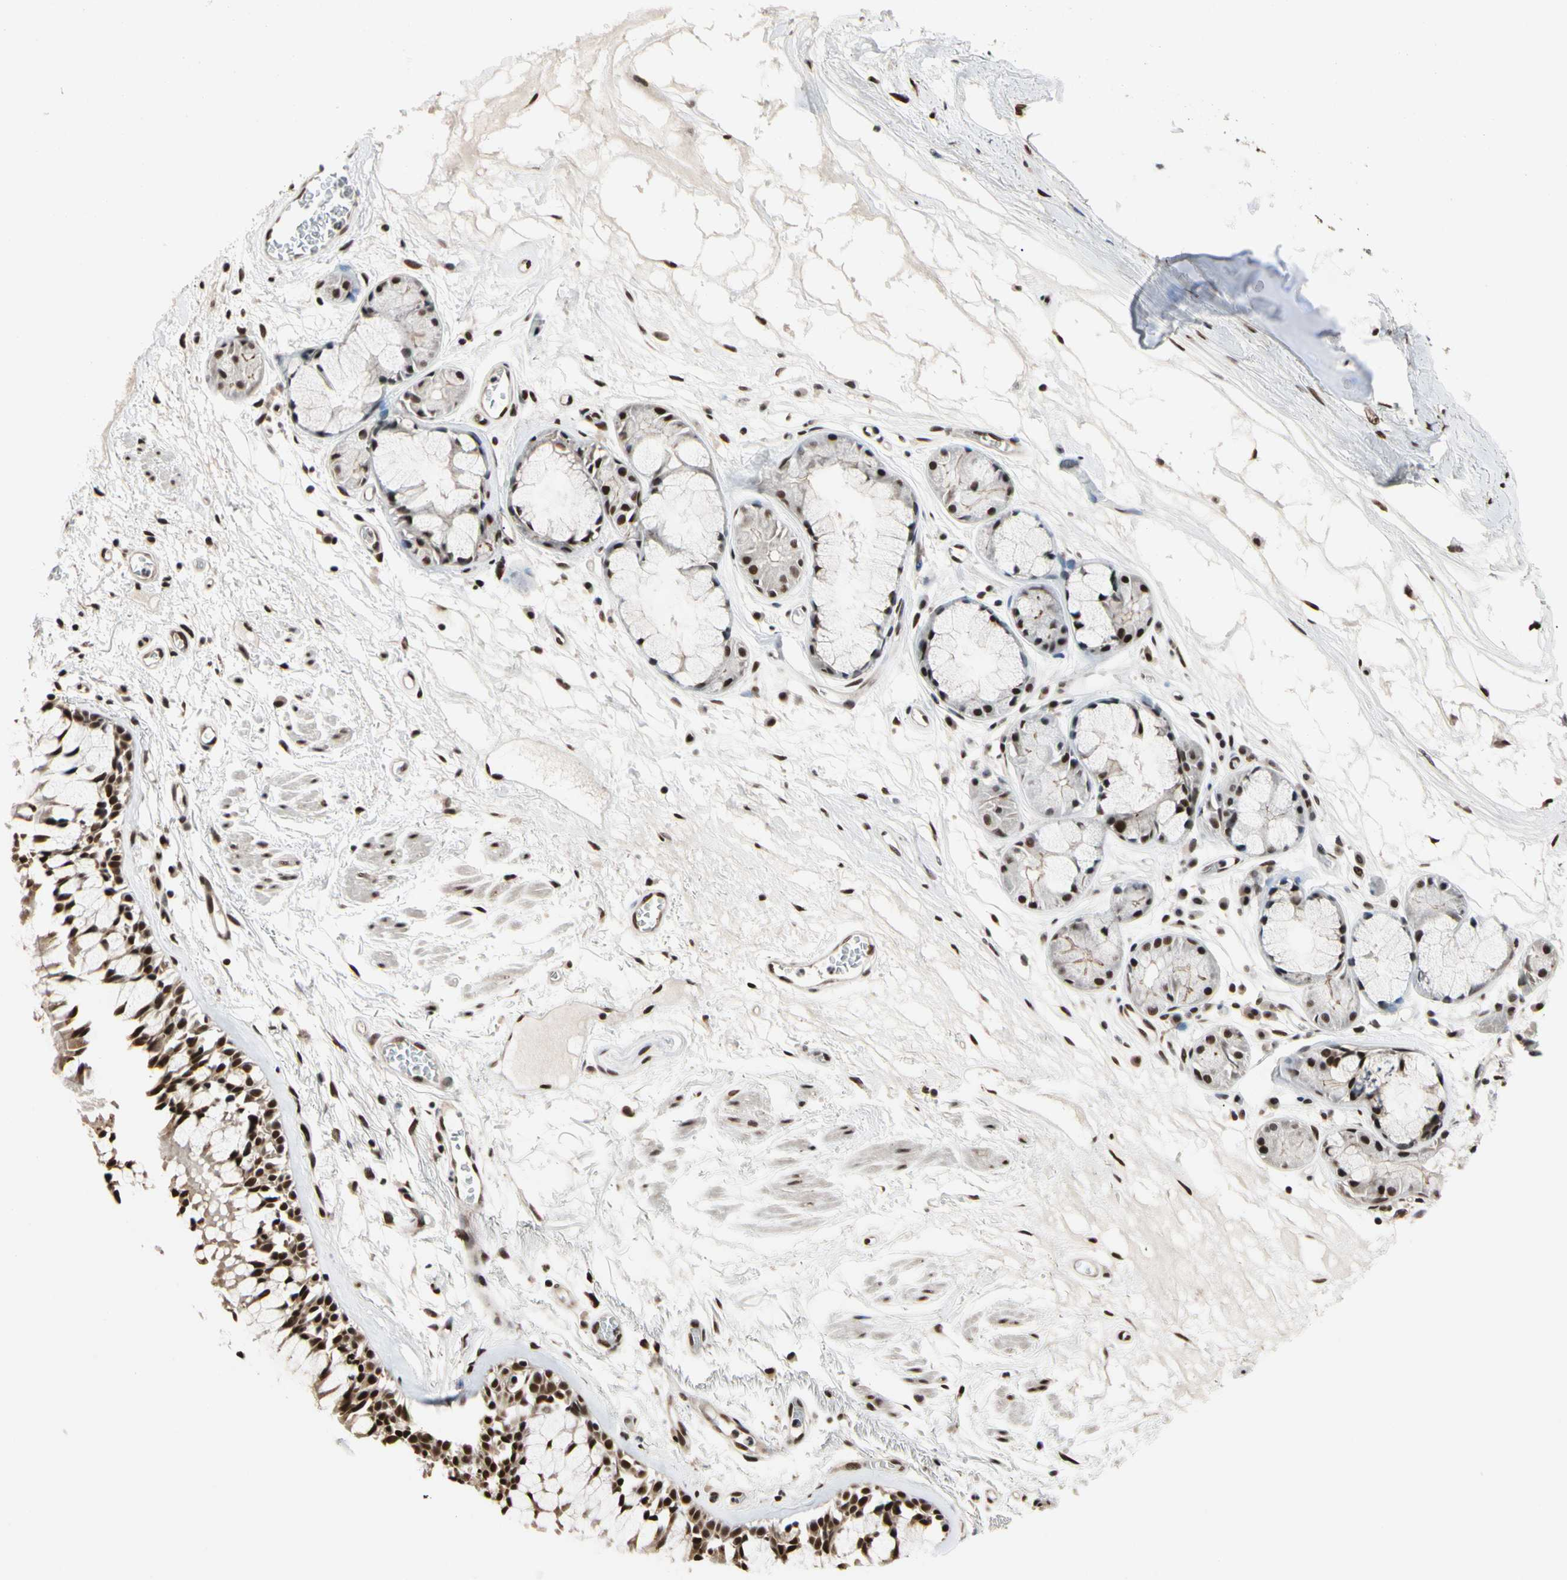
{"staining": {"intensity": "strong", "quantity": ">75%", "location": "cytoplasmic/membranous,nuclear"}, "tissue": "bronchus", "cell_type": "Respiratory epithelial cells", "image_type": "normal", "snomed": [{"axis": "morphology", "description": "Normal tissue, NOS"}, {"axis": "topography", "description": "Bronchus"}], "caption": "Protein analysis of unremarkable bronchus exhibits strong cytoplasmic/membranous,nuclear positivity in about >75% of respiratory epithelial cells.", "gene": "FAM98B", "patient": {"sex": "male", "age": 66}}